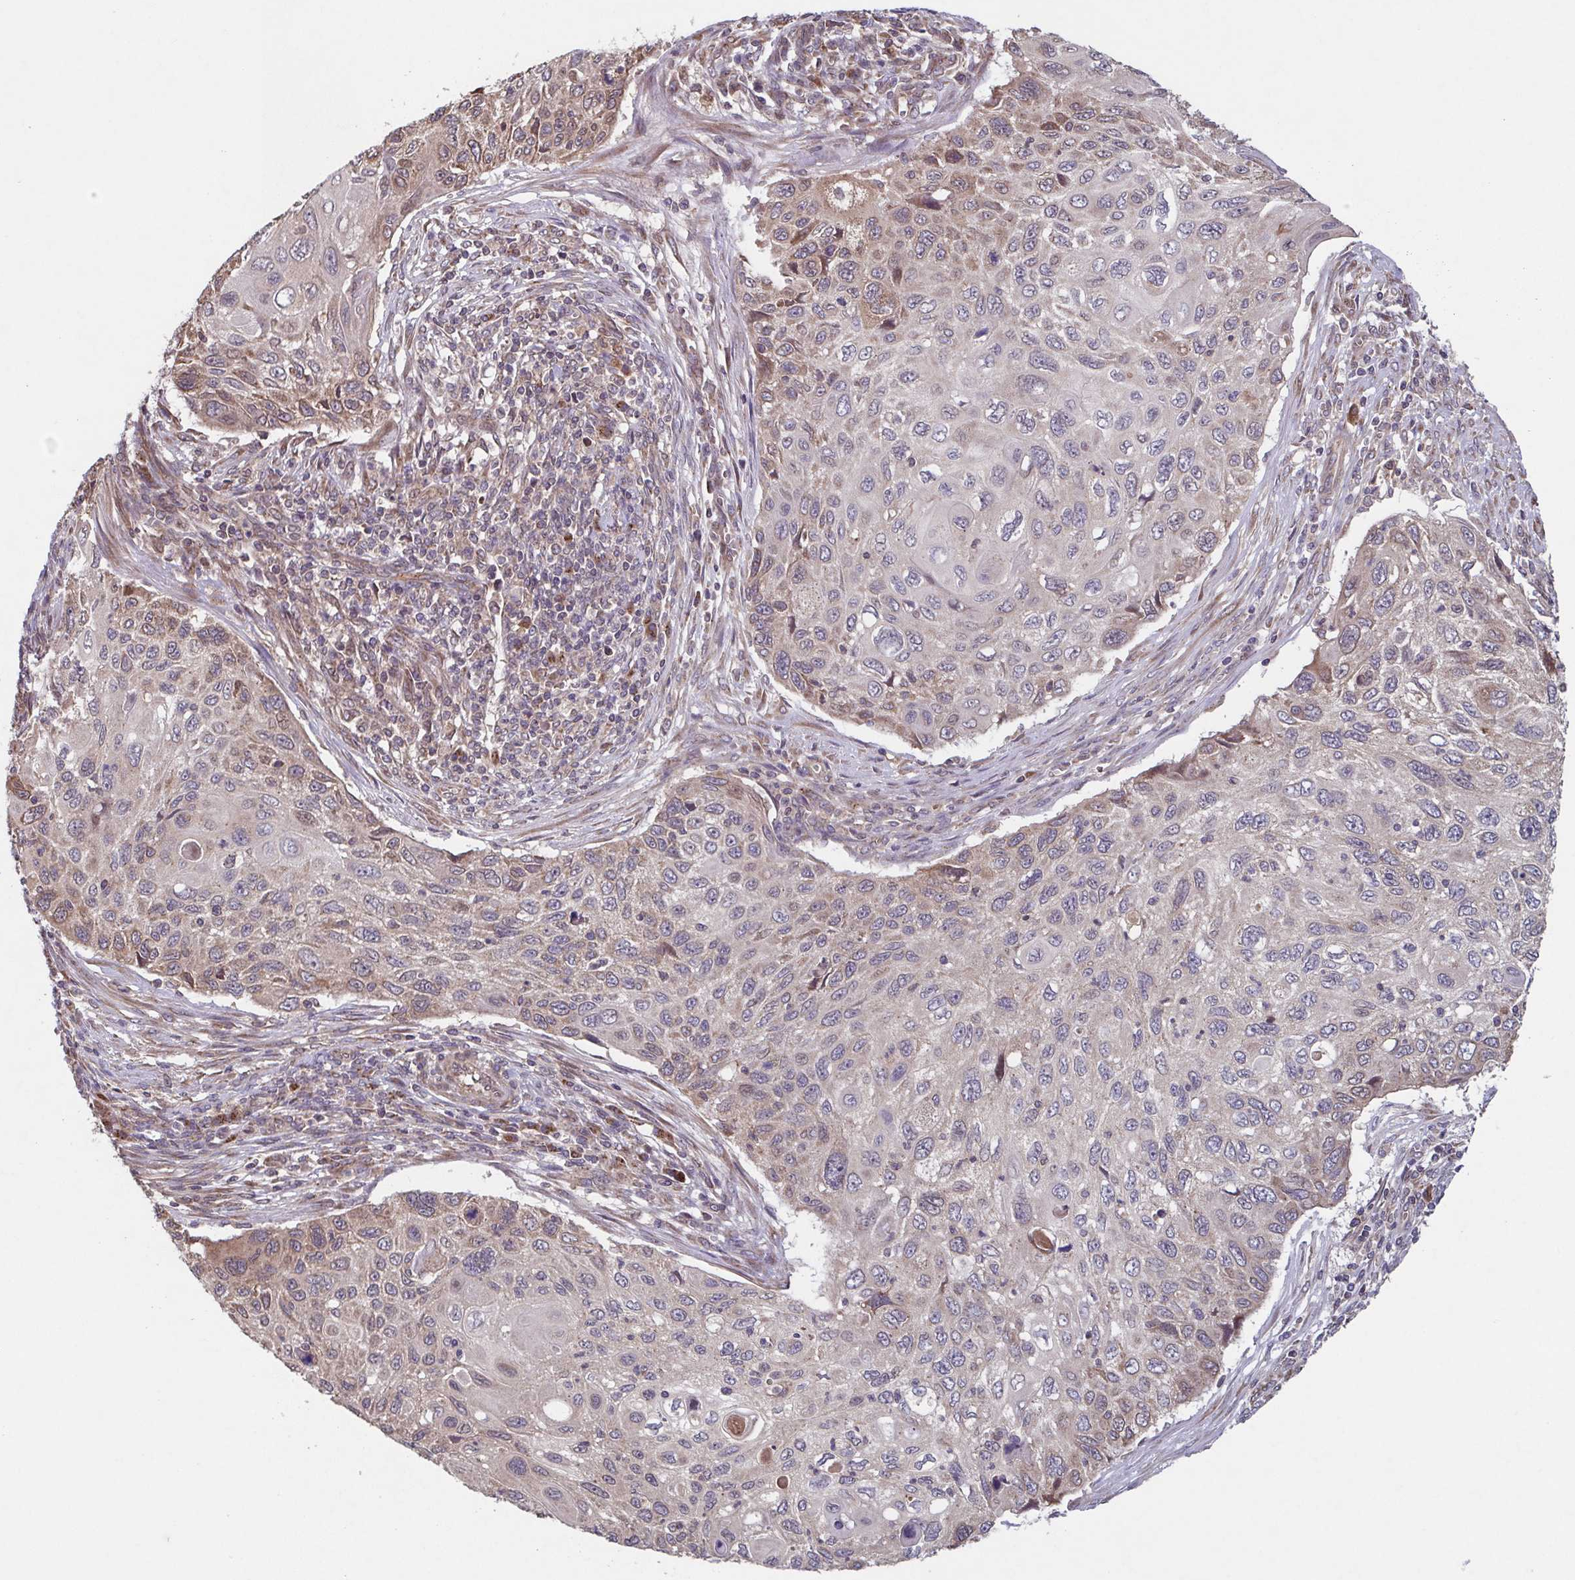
{"staining": {"intensity": "weak", "quantity": "25%-75%", "location": "cytoplasmic/membranous"}, "tissue": "cervical cancer", "cell_type": "Tumor cells", "image_type": "cancer", "snomed": [{"axis": "morphology", "description": "Squamous cell carcinoma, NOS"}, {"axis": "topography", "description": "Cervix"}], "caption": "About 25%-75% of tumor cells in cervical cancer reveal weak cytoplasmic/membranous protein positivity as visualized by brown immunohistochemical staining.", "gene": "COPB1", "patient": {"sex": "female", "age": 70}}